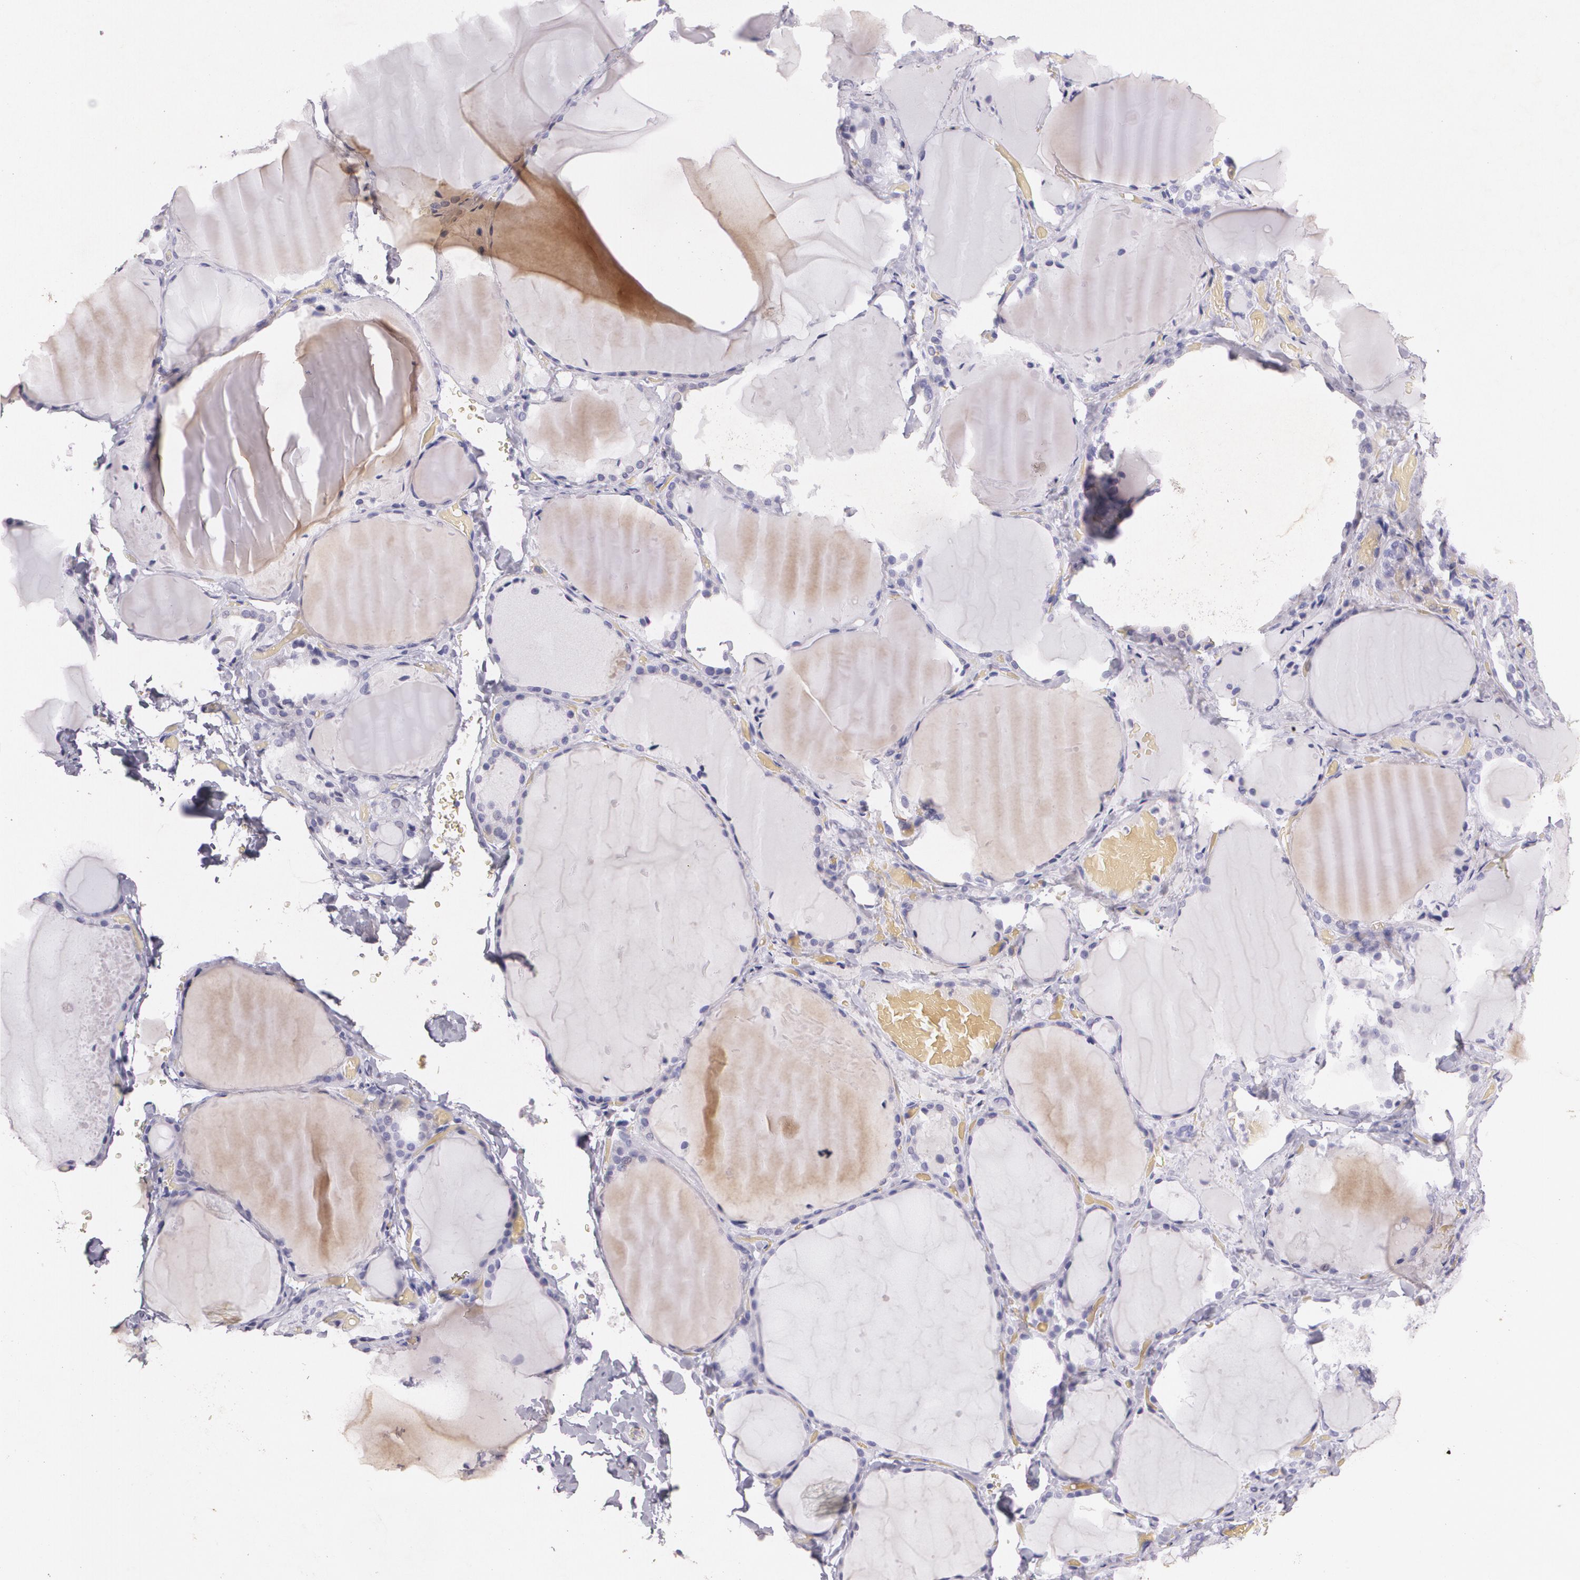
{"staining": {"intensity": "negative", "quantity": "none", "location": "none"}, "tissue": "thyroid gland", "cell_type": "Glandular cells", "image_type": "normal", "snomed": [{"axis": "morphology", "description": "Normal tissue, NOS"}, {"axis": "topography", "description": "Thyroid gland"}], "caption": "Protein analysis of unremarkable thyroid gland reveals no significant expression in glandular cells.", "gene": "TGFBR1", "patient": {"sex": "female", "age": 22}}